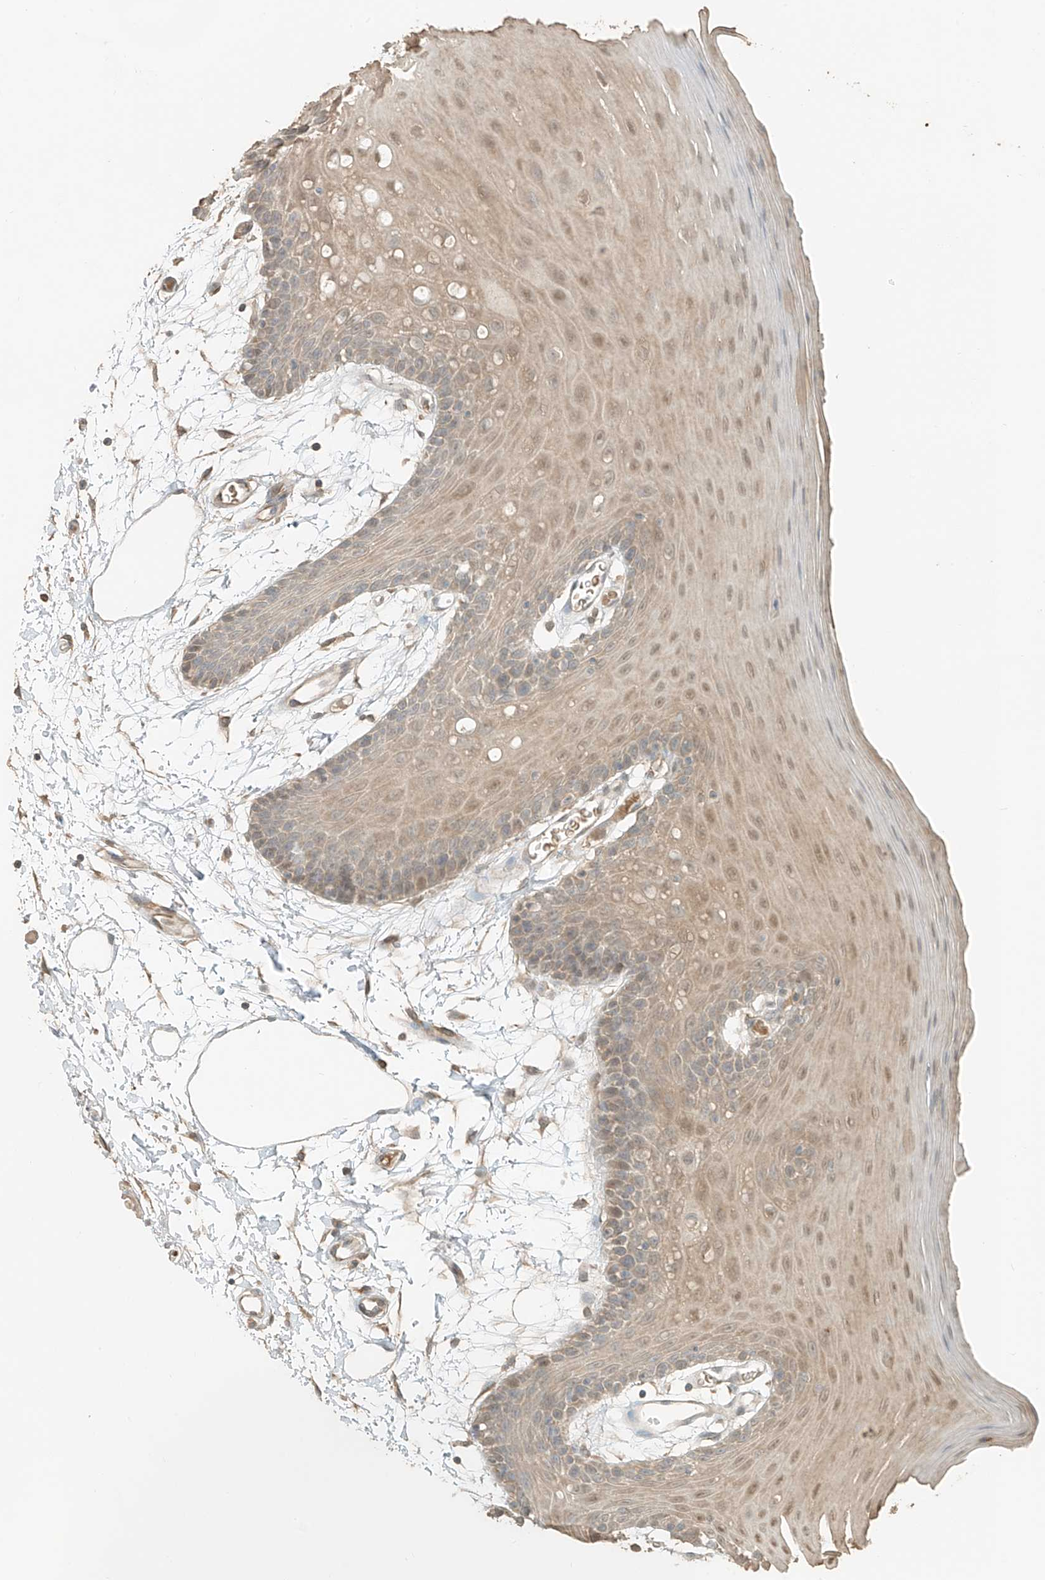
{"staining": {"intensity": "weak", "quantity": "25%-75%", "location": "cytoplasmic/membranous,nuclear"}, "tissue": "oral mucosa", "cell_type": "Squamous epithelial cells", "image_type": "normal", "snomed": [{"axis": "morphology", "description": "Normal tissue, NOS"}, {"axis": "topography", "description": "Skeletal muscle"}, {"axis": "topography", "description": "Oral tissue"}, {"axis": "topography", "description": "Salivary gland"}, {"axis": "topography", "description": "Peripheral nerve tissue"}], "caption": "The immunohistochemical stain highlights weak cytoplasmic/membranous,nuclear expression in squamous epithelial cells of unremarkable oral mucosa. (Brightfield microscopy of DAB IHC at high magnification).", "gene": "RFTN2", "patient": {"sex": "male", "age": 54}}